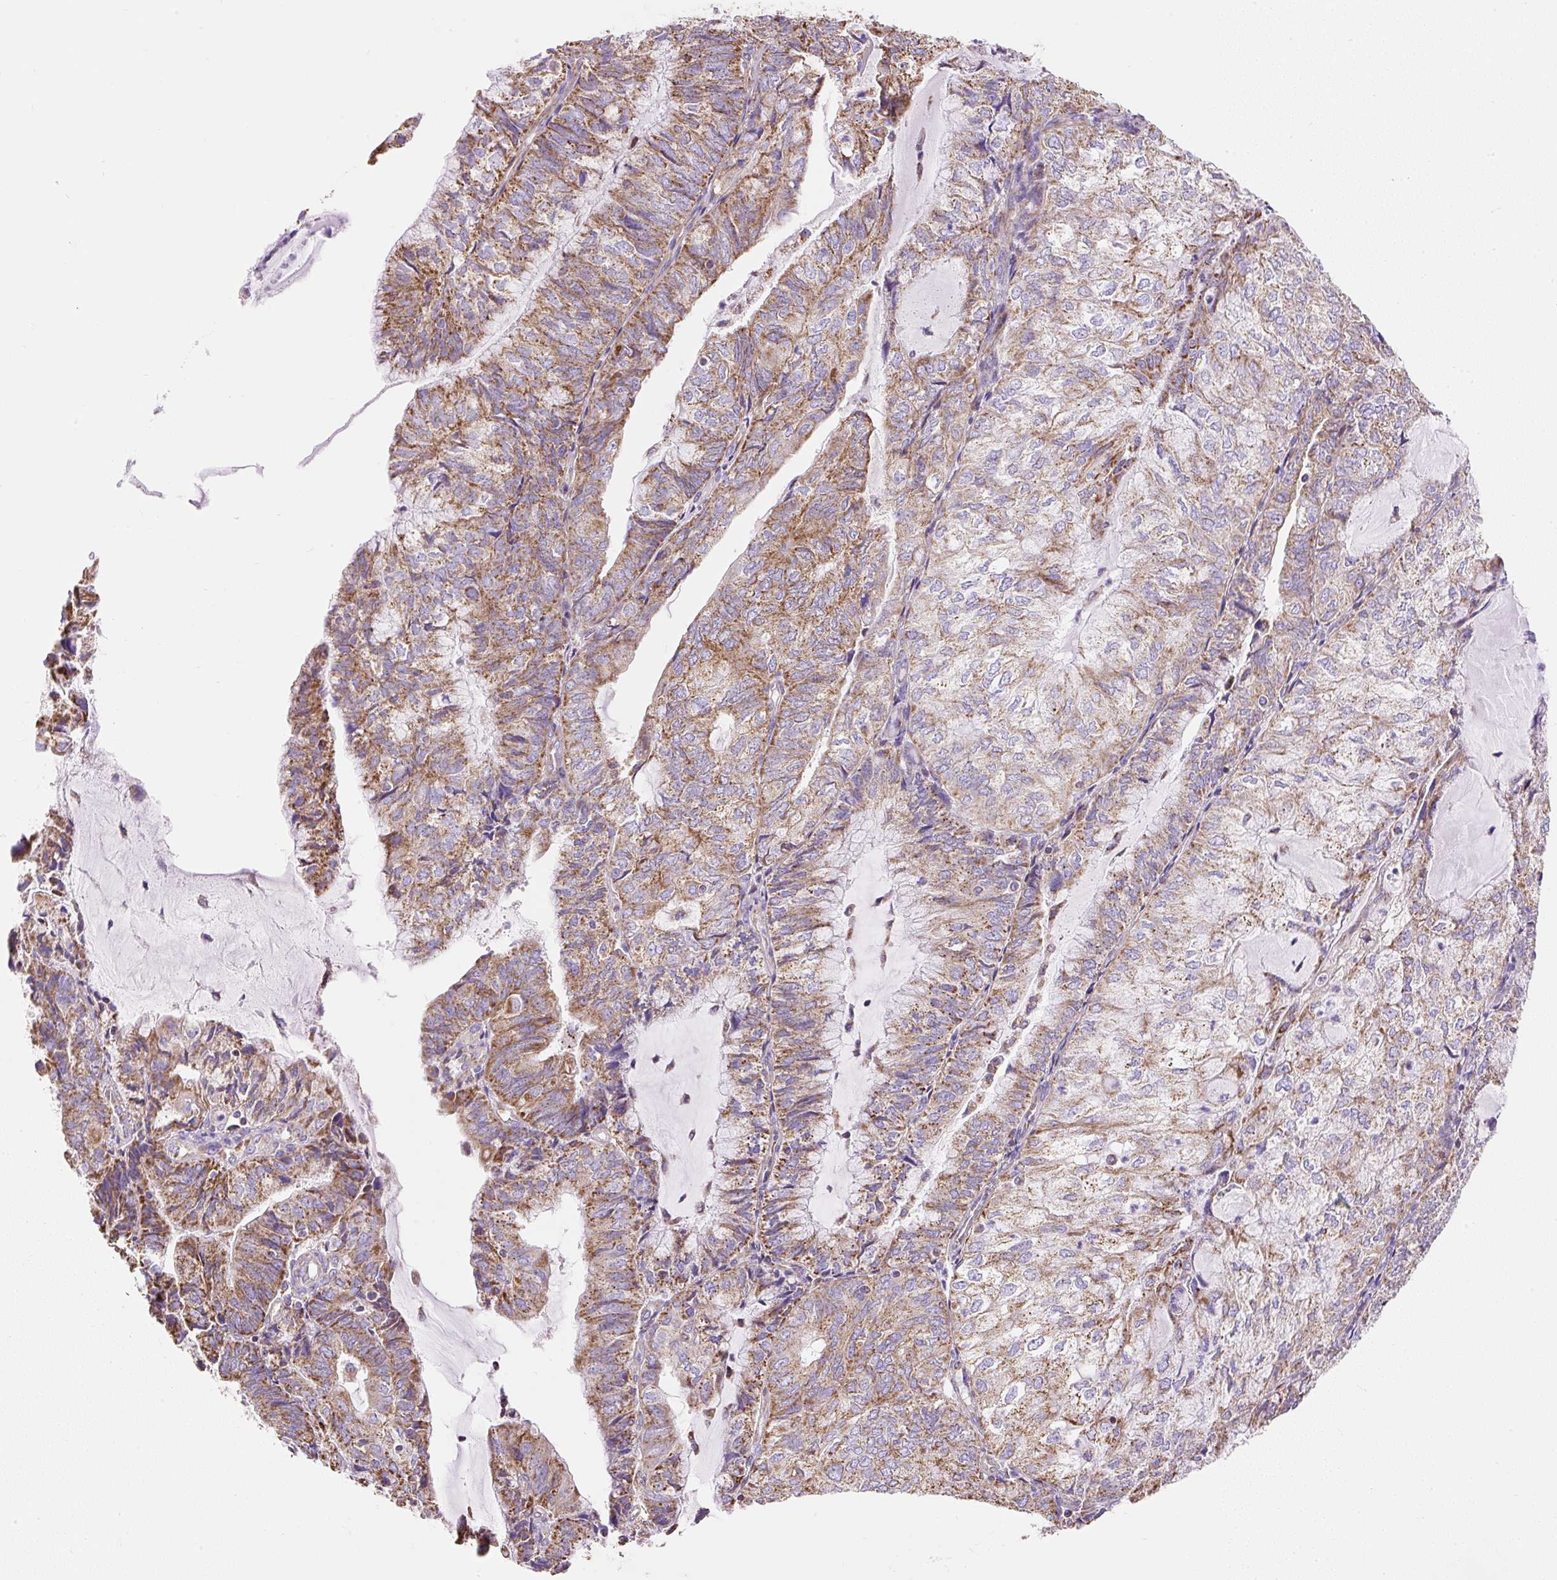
{"staining": {"intensity": "moderate", "quantity": ">75%", "location": "cytoplasmic/membranous"}, "tissue": "endometrial cancer", "cell_type": "Tumor cells", "image_type": "cancer", "snomed": [{"axis": "morphology", "description": "Adenocarcinoma, NOS"}, {"axis": "topography", "description": "Endometrium"}], "caption": "Immunohistochemistry (IHC) image of neoplastic tissue: adenocarcinoma (endometrial) stained using immunohistochemistry shows medium levels of moderate protein expression localized specifically in the cytoplasmic/membranous of tumor cells, appearing as a cytoplasmic/membranous brown color.", "gene": "DAAM2", "patient": {"sex": "female", "age": 81}}